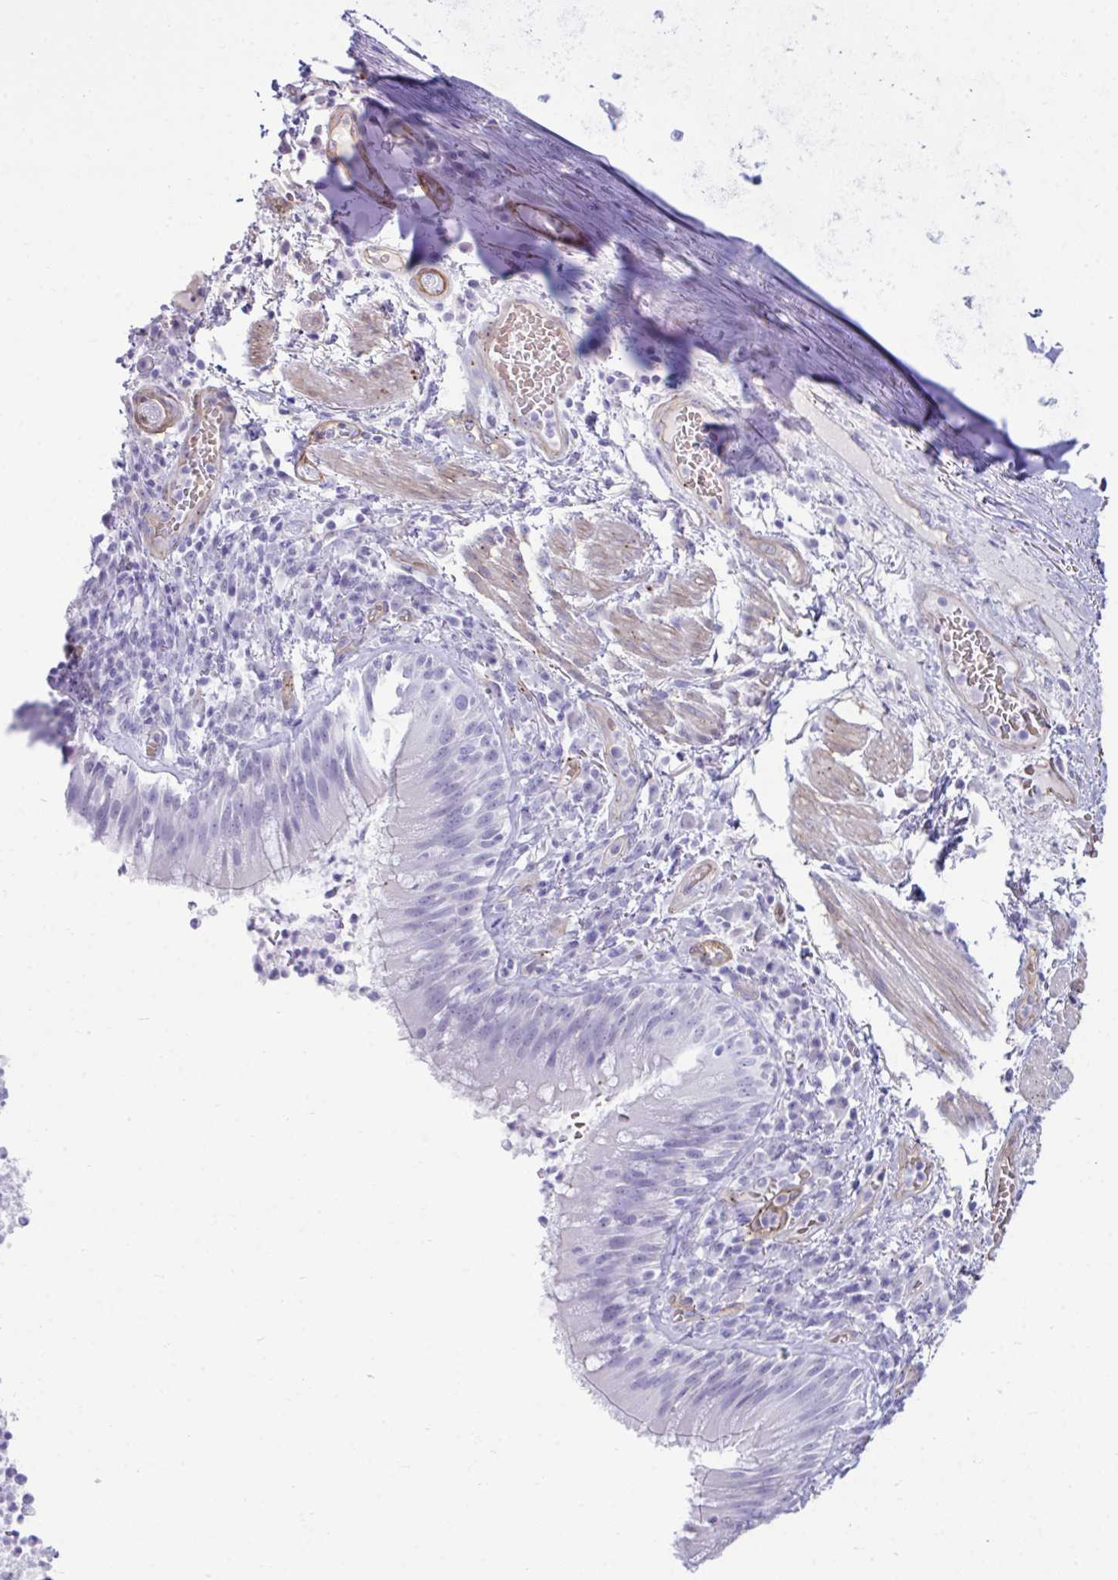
{"staining": {"intensity": "weak", "quantity": "<25%", "location": "cytoplasmic/membranous"}, "tissue": "bronchus", "cell_type": "Respiratory epithelial cells", "image_type": "normal", "snomed": [{"axis": "morphology", "description": "Normal tissue, NOS"}, {"axis": "topography", "description": "Cartilage tissue"}, {"axis": "topography", "description": "Bronchus"}], "caption": "Immunohistochemistry (IHC) micrograph of benign bronchus: human bronchus stained with DAB (3,3'-diaminobenzidine) shows no significant protein positivity in respiratory epithelial cells.", "gene": "UBL3", "patient": {"sex": "male", "age": 56}}